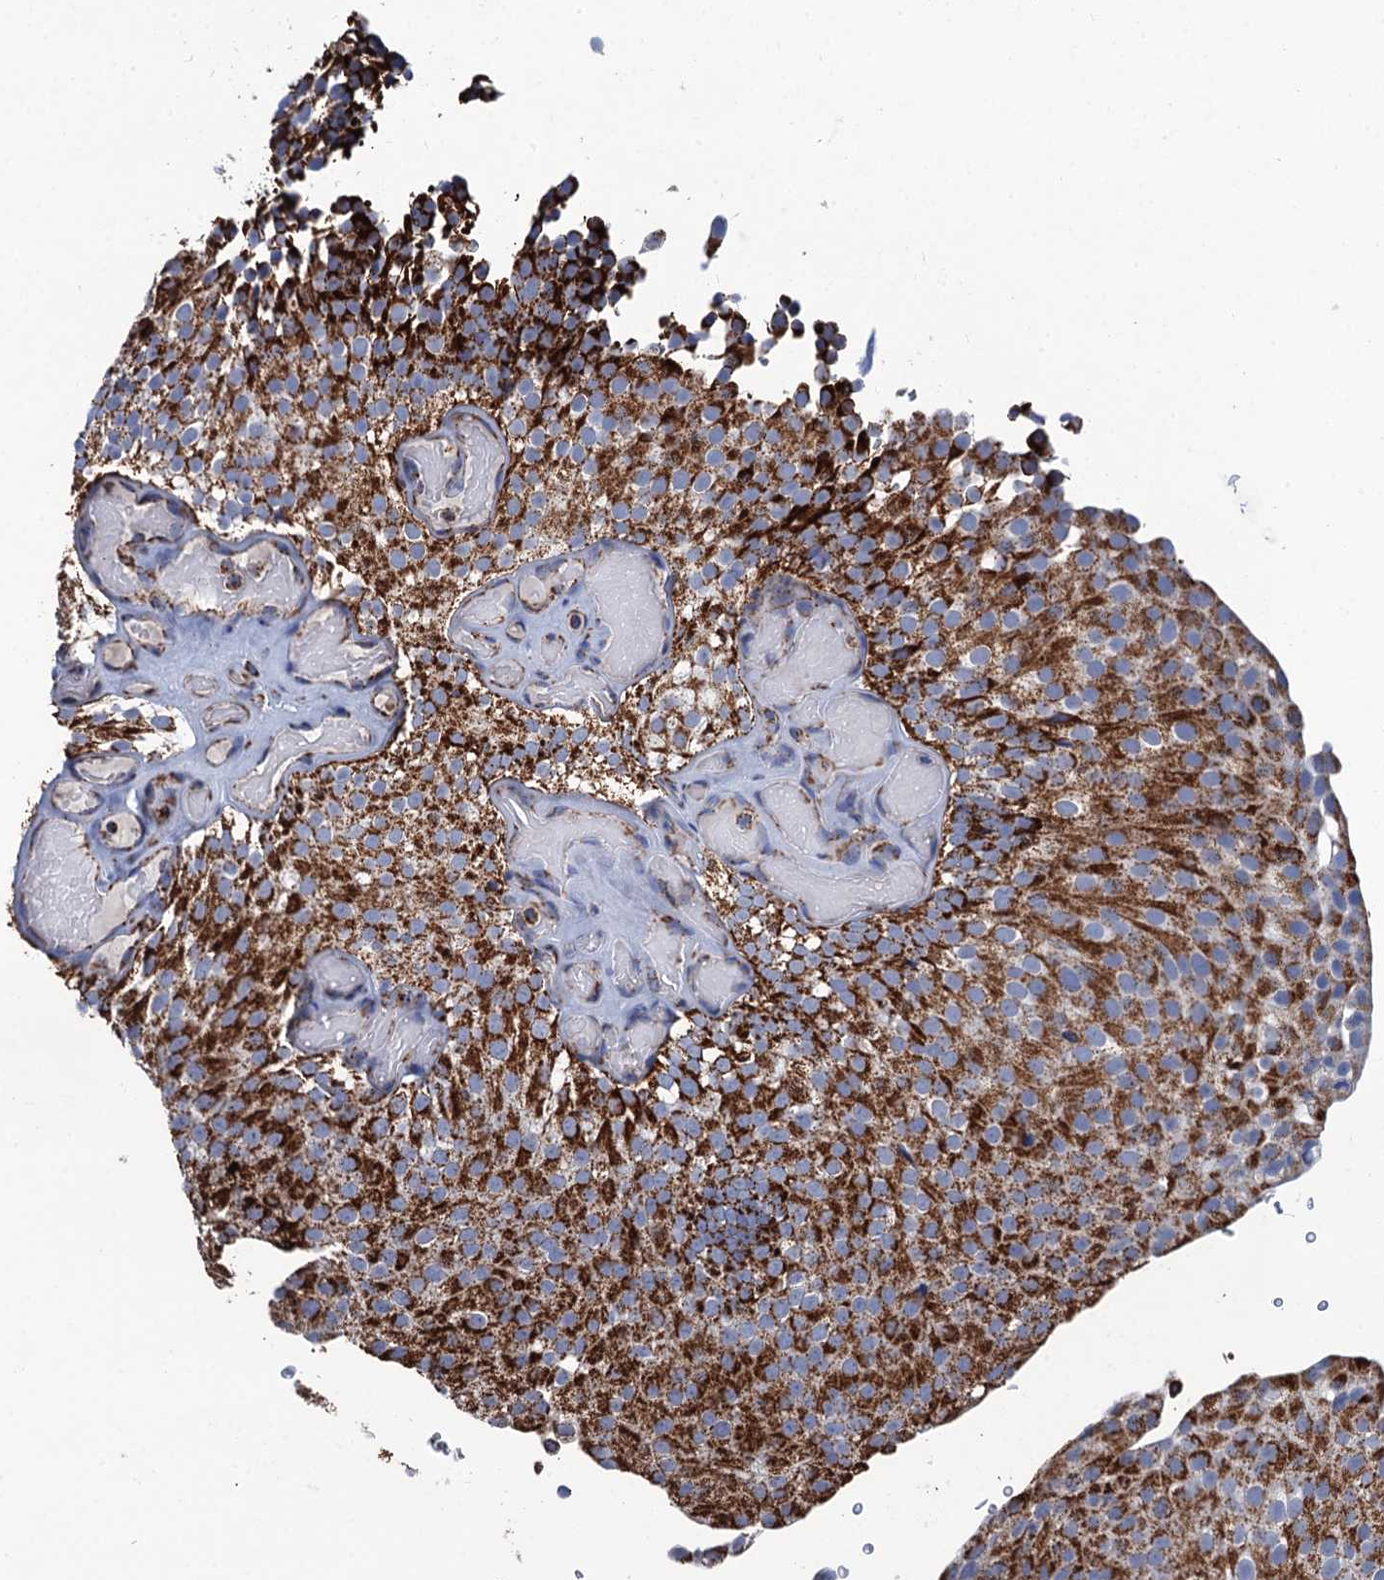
{"staining": {"intensity": "strong", "quantity": ">75%", "location": "cytoplasmic/membranous"}, "tissue": "urothelial cancer", "cell_type": "Tumor cells", "image_type": "cancer", "snomed": [{"axis": "morphology", "description": "Urothelial carcinoma, Low grade"}, {"axis": "topography", "description": "Urinary bladder"}], "caption": "Immunohistochemistry (IHC) image of urothelial cancer stained for a protein (brown), which demonstrates high levels of strong cytoplasmic/membranous positivity in approximately >75% of tumor cells.", "gene": "IVD", "patient": {"sex": "male", "age": 78}}